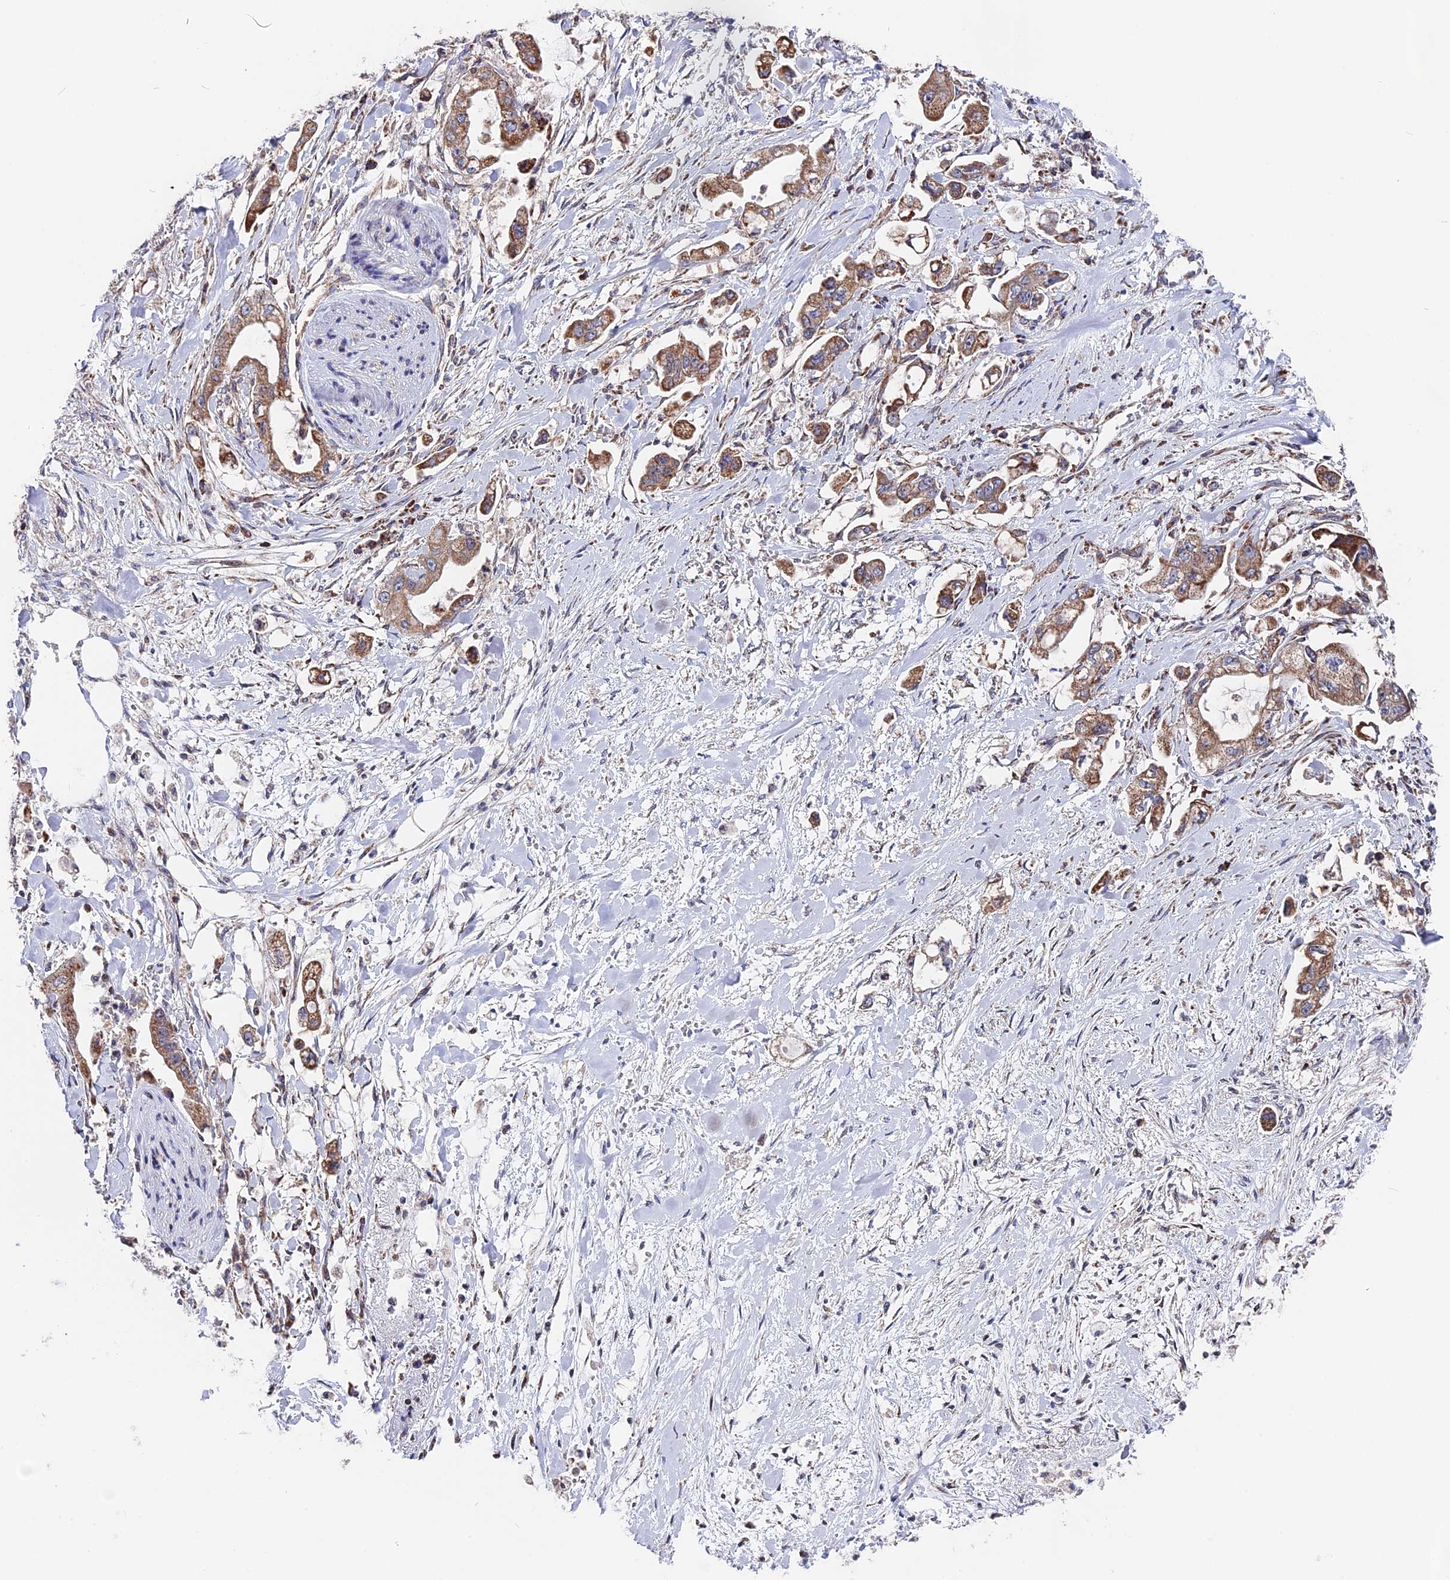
{"staining": {"intensity": "moderate", "quantity": ">75%", "location": "cytoplasmic/membranous"}, "tissue": "stomach cancer", "cell_type": "Tumor cells", "image_type": "cancer", "snomed": [{"axis": "morphology", "description": "Adenocarcinoma, NOS"}, {"axis": "topography", "description": "Stomach"}], "caption": "Stomach cancer (adenocarcinoma) was stained to show a protein in brown. There is medium levels of moderate cytoplasmic/membranous expression in about >75% of tumor cells.", "gene": "FAM174C", "patient": {"sex": "male", "age": 62}}